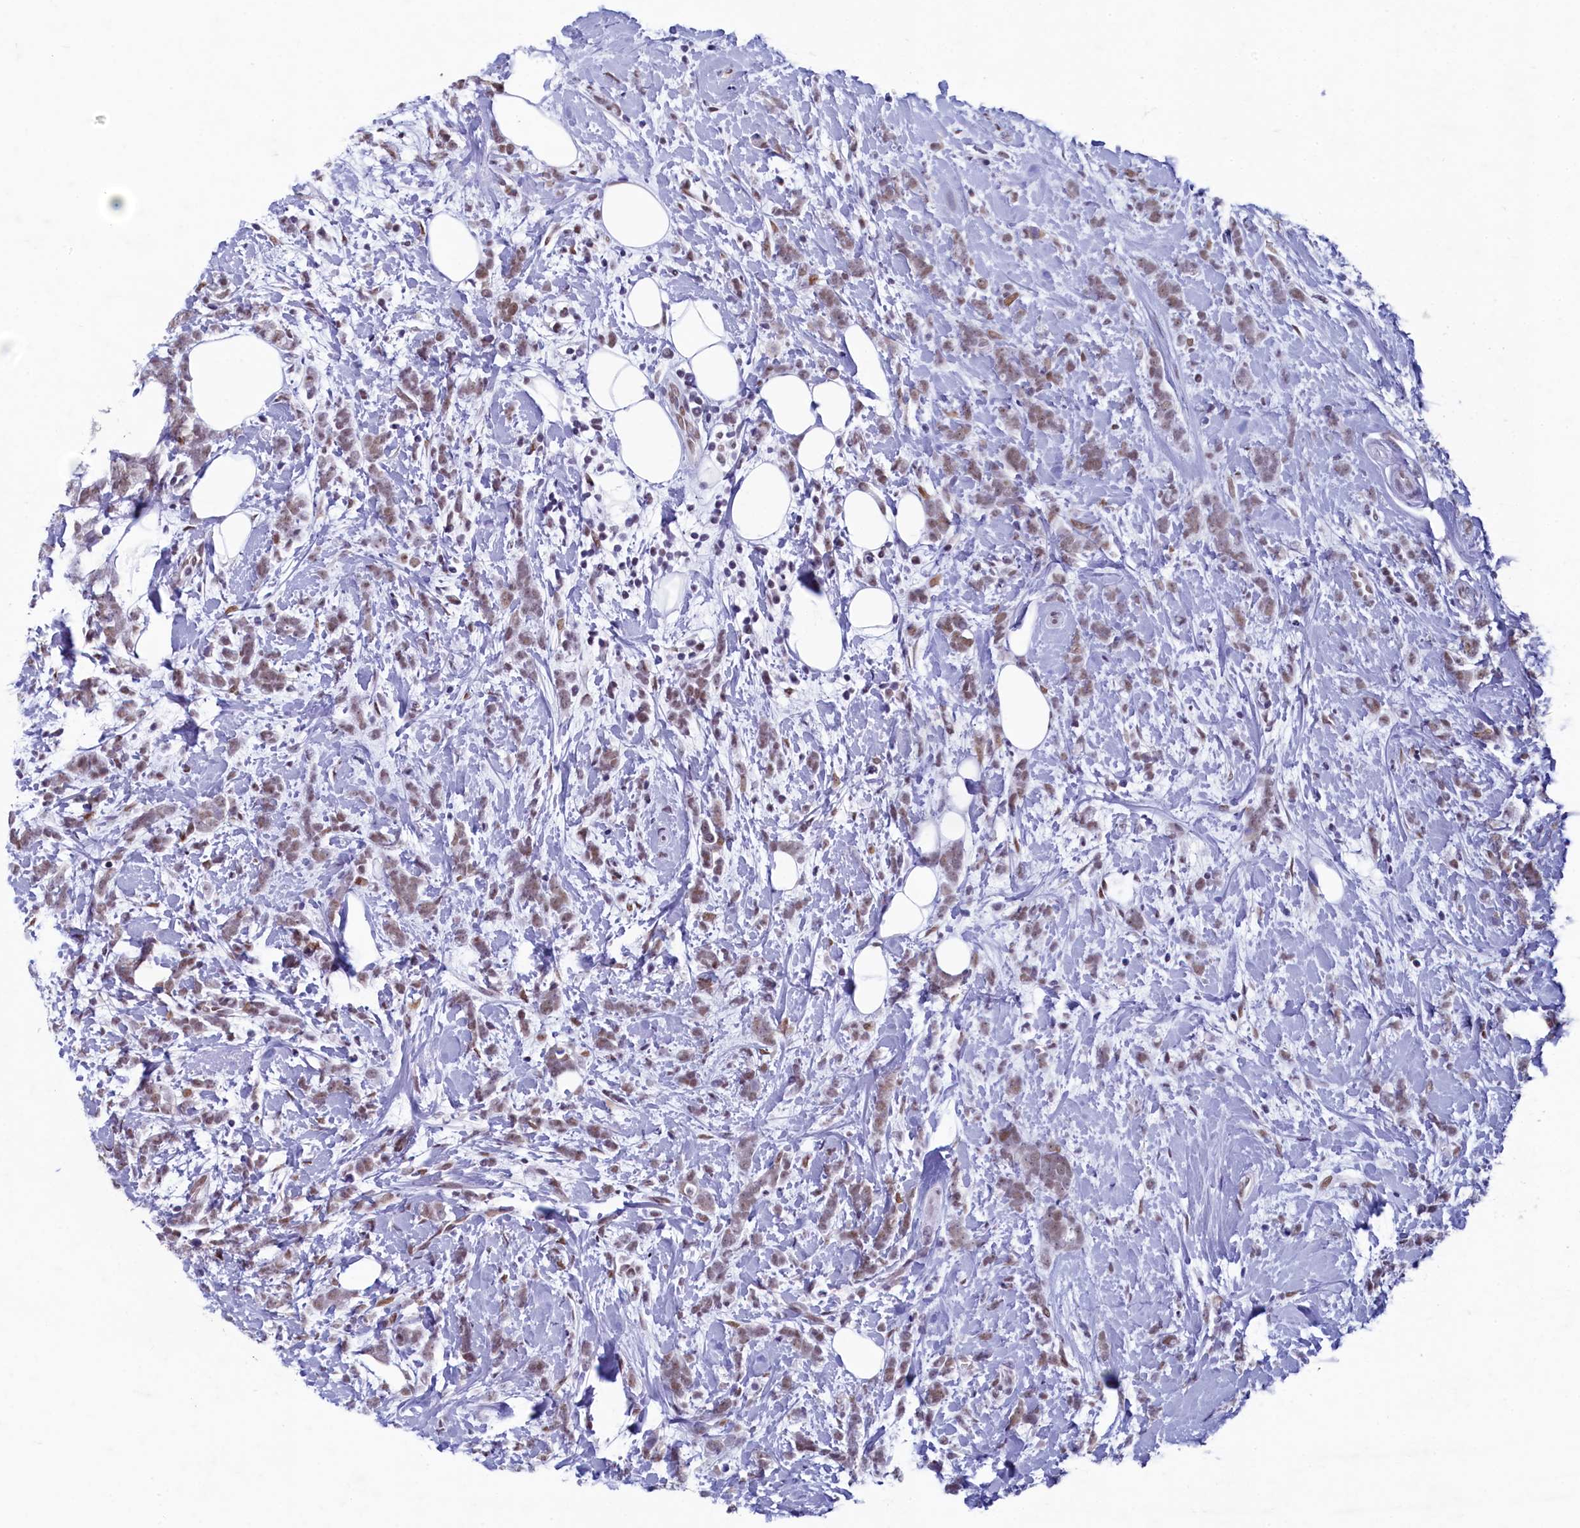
{"staining": {"intensity": "moderate", "quantity": ">75%", "location": "nuclear"}, "tissue": "breast cancer", "cell_type": "Tumor cells", "image_type": "cancer", "snomed": [{"axis": "morphology", "description": "Lobular carcinoma"}, {"axis": "topography", "description": "Breast"}], "caption": "IHC photomicrograph of neoplastic tissue: breast lobular carcinoma stained using immunohistochemistry displays medium levels of moderate protein expression localized specifically in the nuclear of tumor cells, appearing as a nuclear brown color.", "gene": "SUGP2", "patient": {"sex": "female", "age": 58}}